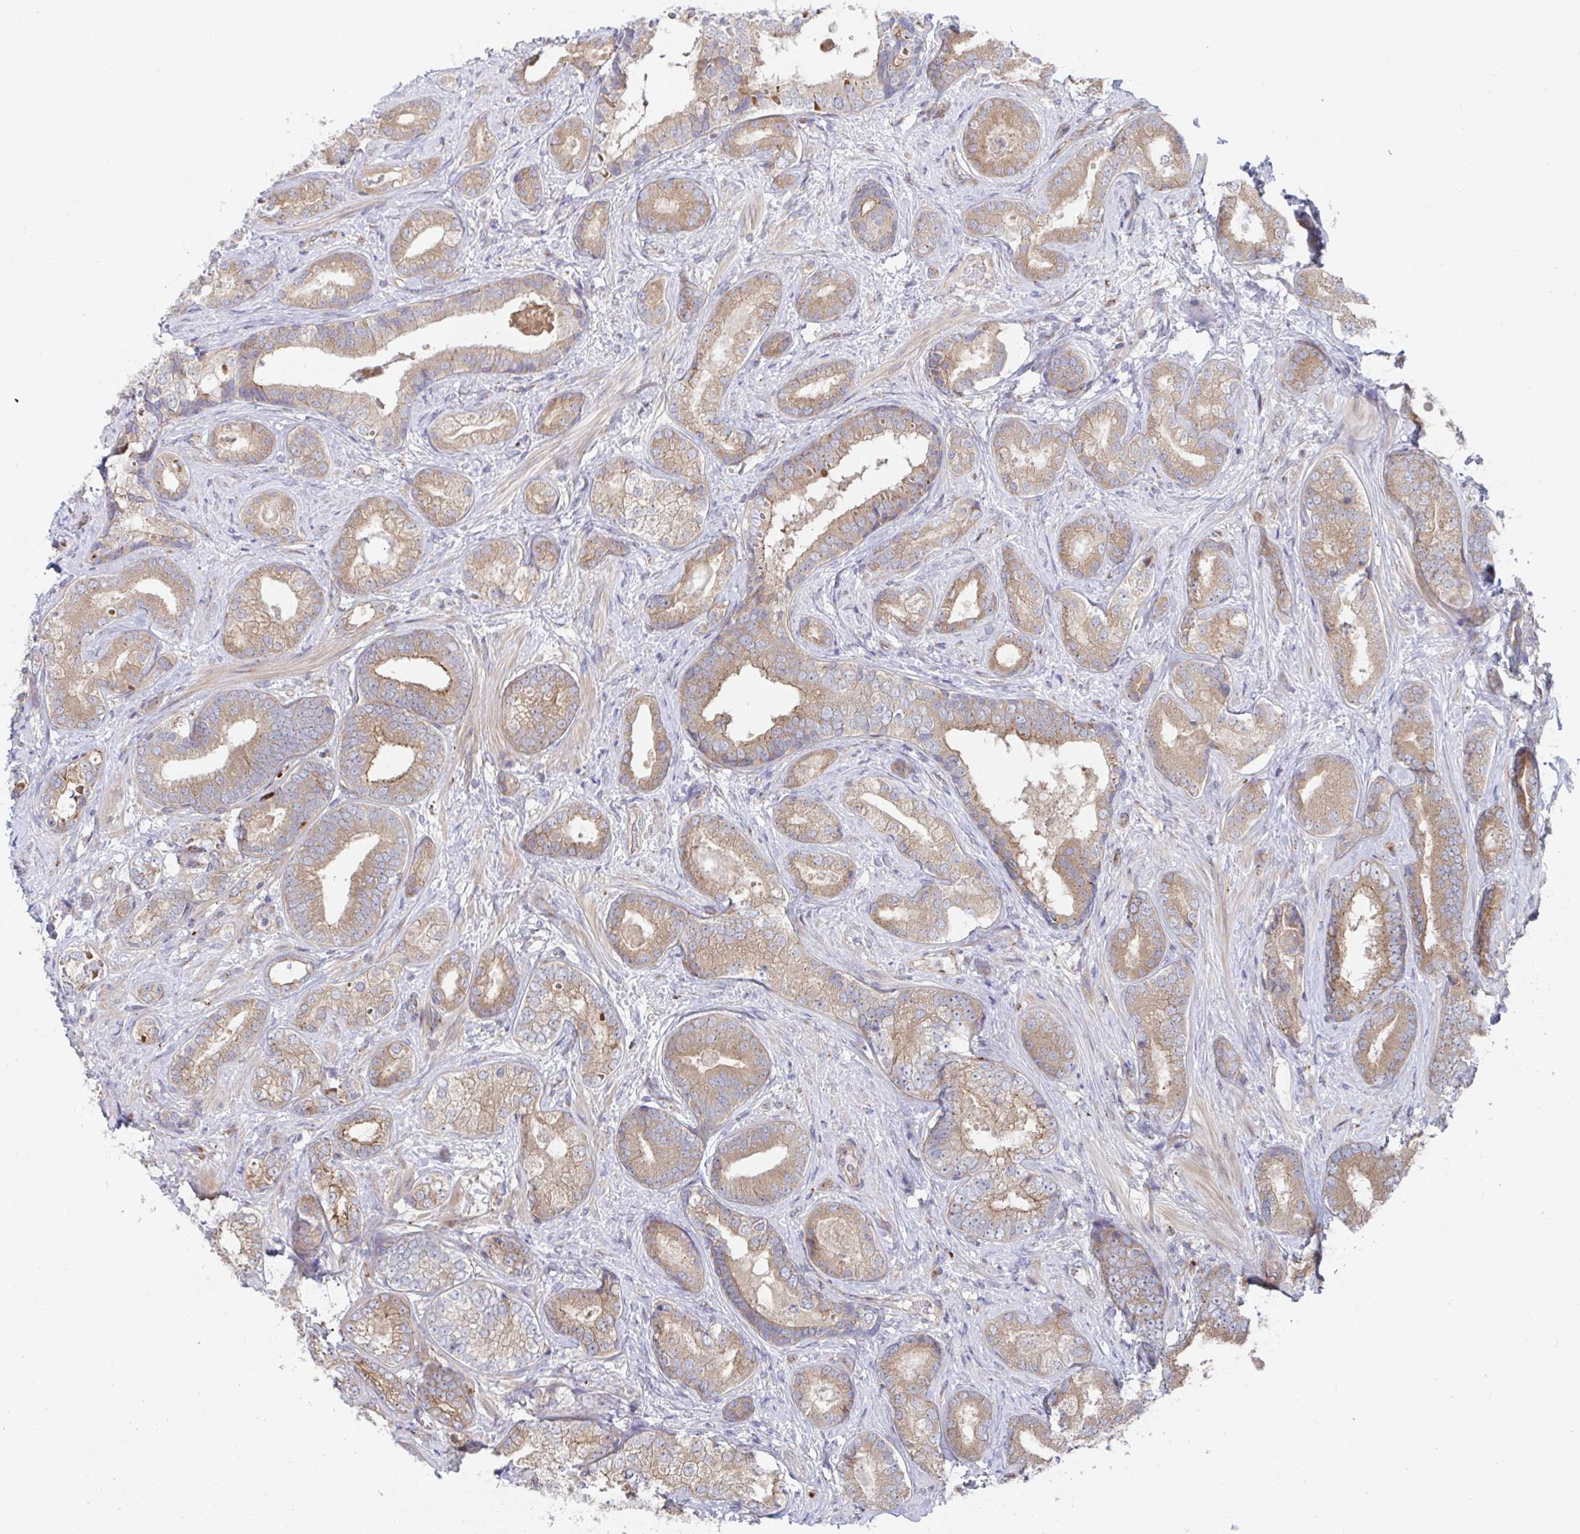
{"staining": {"intensity": "moderate", "quantity": ">75%", "location": "cytoplasmic/membranous"}, "tissue": "prostate cancer", "cell_type": "Tumor cells", "image_type": "cancer", "snomed": [{"axis": "morphology", "description": "Adenocarcinoma, High grade"}, {"axis": "topography", "description": "Prostate"}], "caption": "Protein analysis of prostate adenocarcinoma (high-grade) tissue demonstrates moderate cytoplasmic/membranous expression in about >75% of tumor cells. (DAB (3,3'-diaminobenzidine) = brown stain, brightfield microscopy at high magnification).", "gene": "FJX1", "patient": {"sex": "male", "age": 62}}